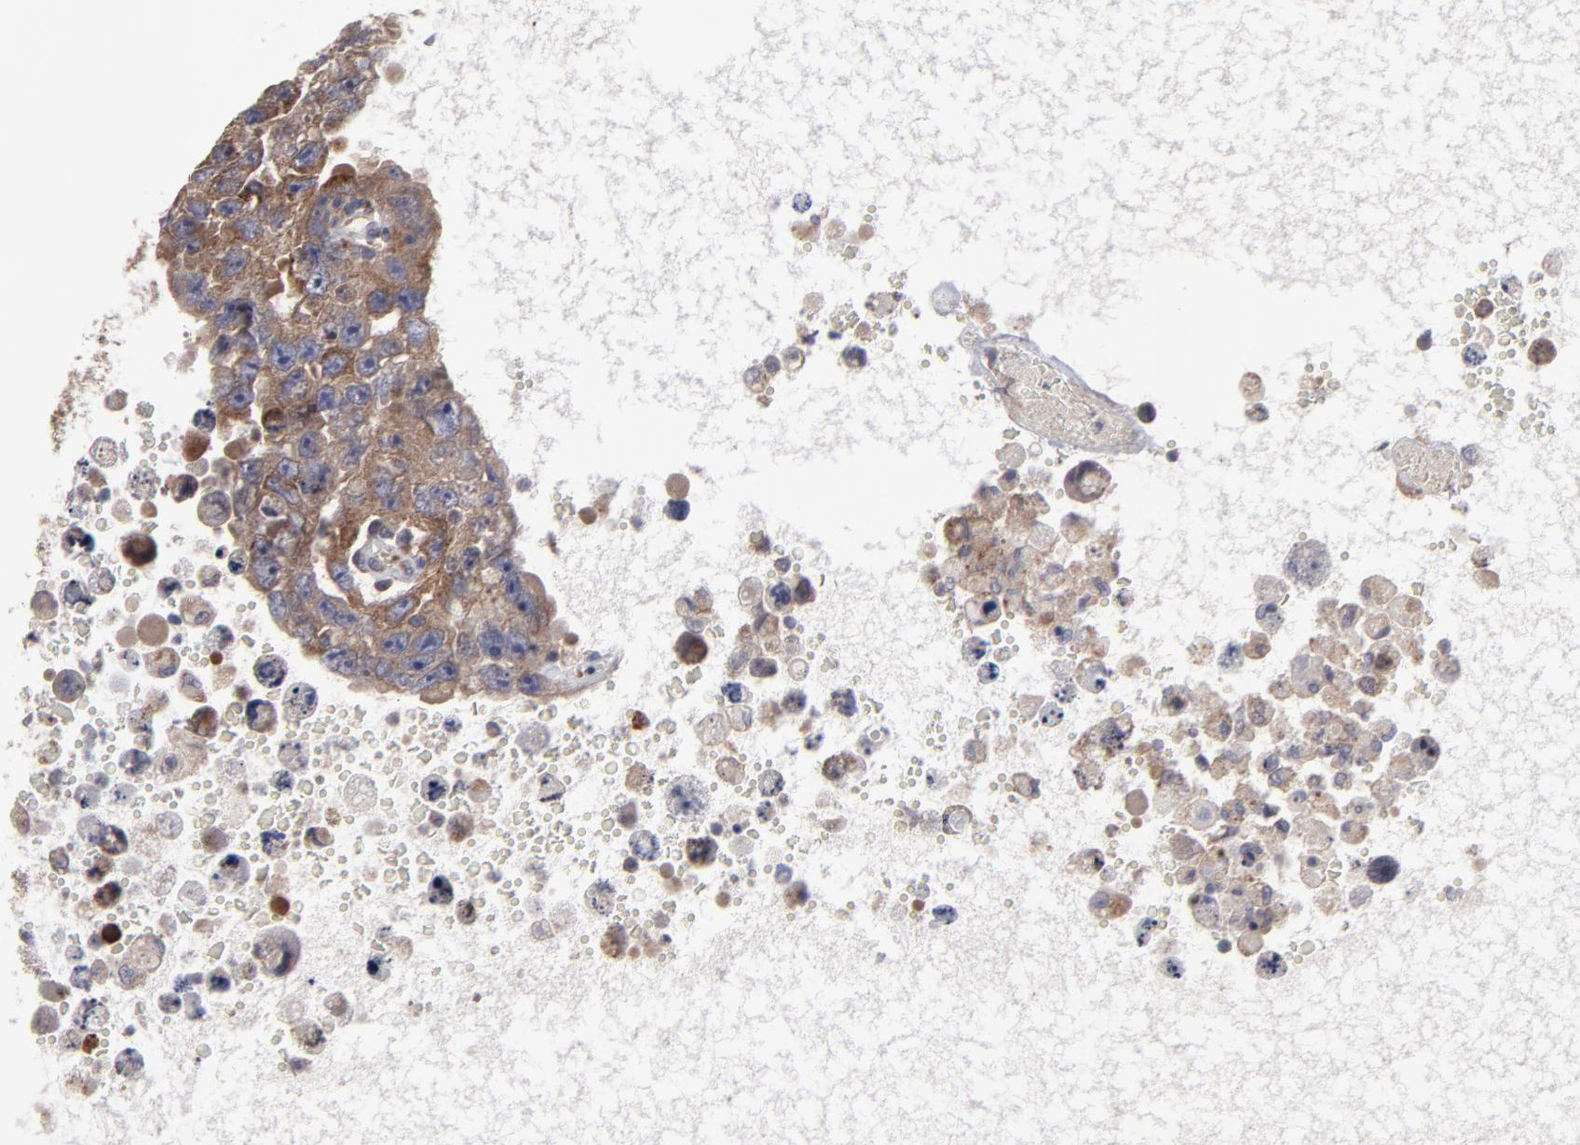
{"staining": {"intensity": "moderate", "quantity": ">75%", "location": "cytoplasmic/membranous"}, "tissue": "testis cancer", "cell_type": "Tumor cells", "image_type": "cancer", "snomed": [{"axis": "morphology", "description": "Carcinoma, Embryonal, NOS"}, {"axis": "topography", "description": "Testis"}], "caption": "DAB immunohistochemical staining of embryonal carcinoma (testis) exhibits moderate cytoplasmic/membranous protein expression in approximately >75% of tumor cells. The staining is performed using DAB brown chromogen to label protein expression. The nuclei are counter-stained blue using hematoxylin.", "gene": "SND1", "patient": {"sex": "male", "age": 26}}